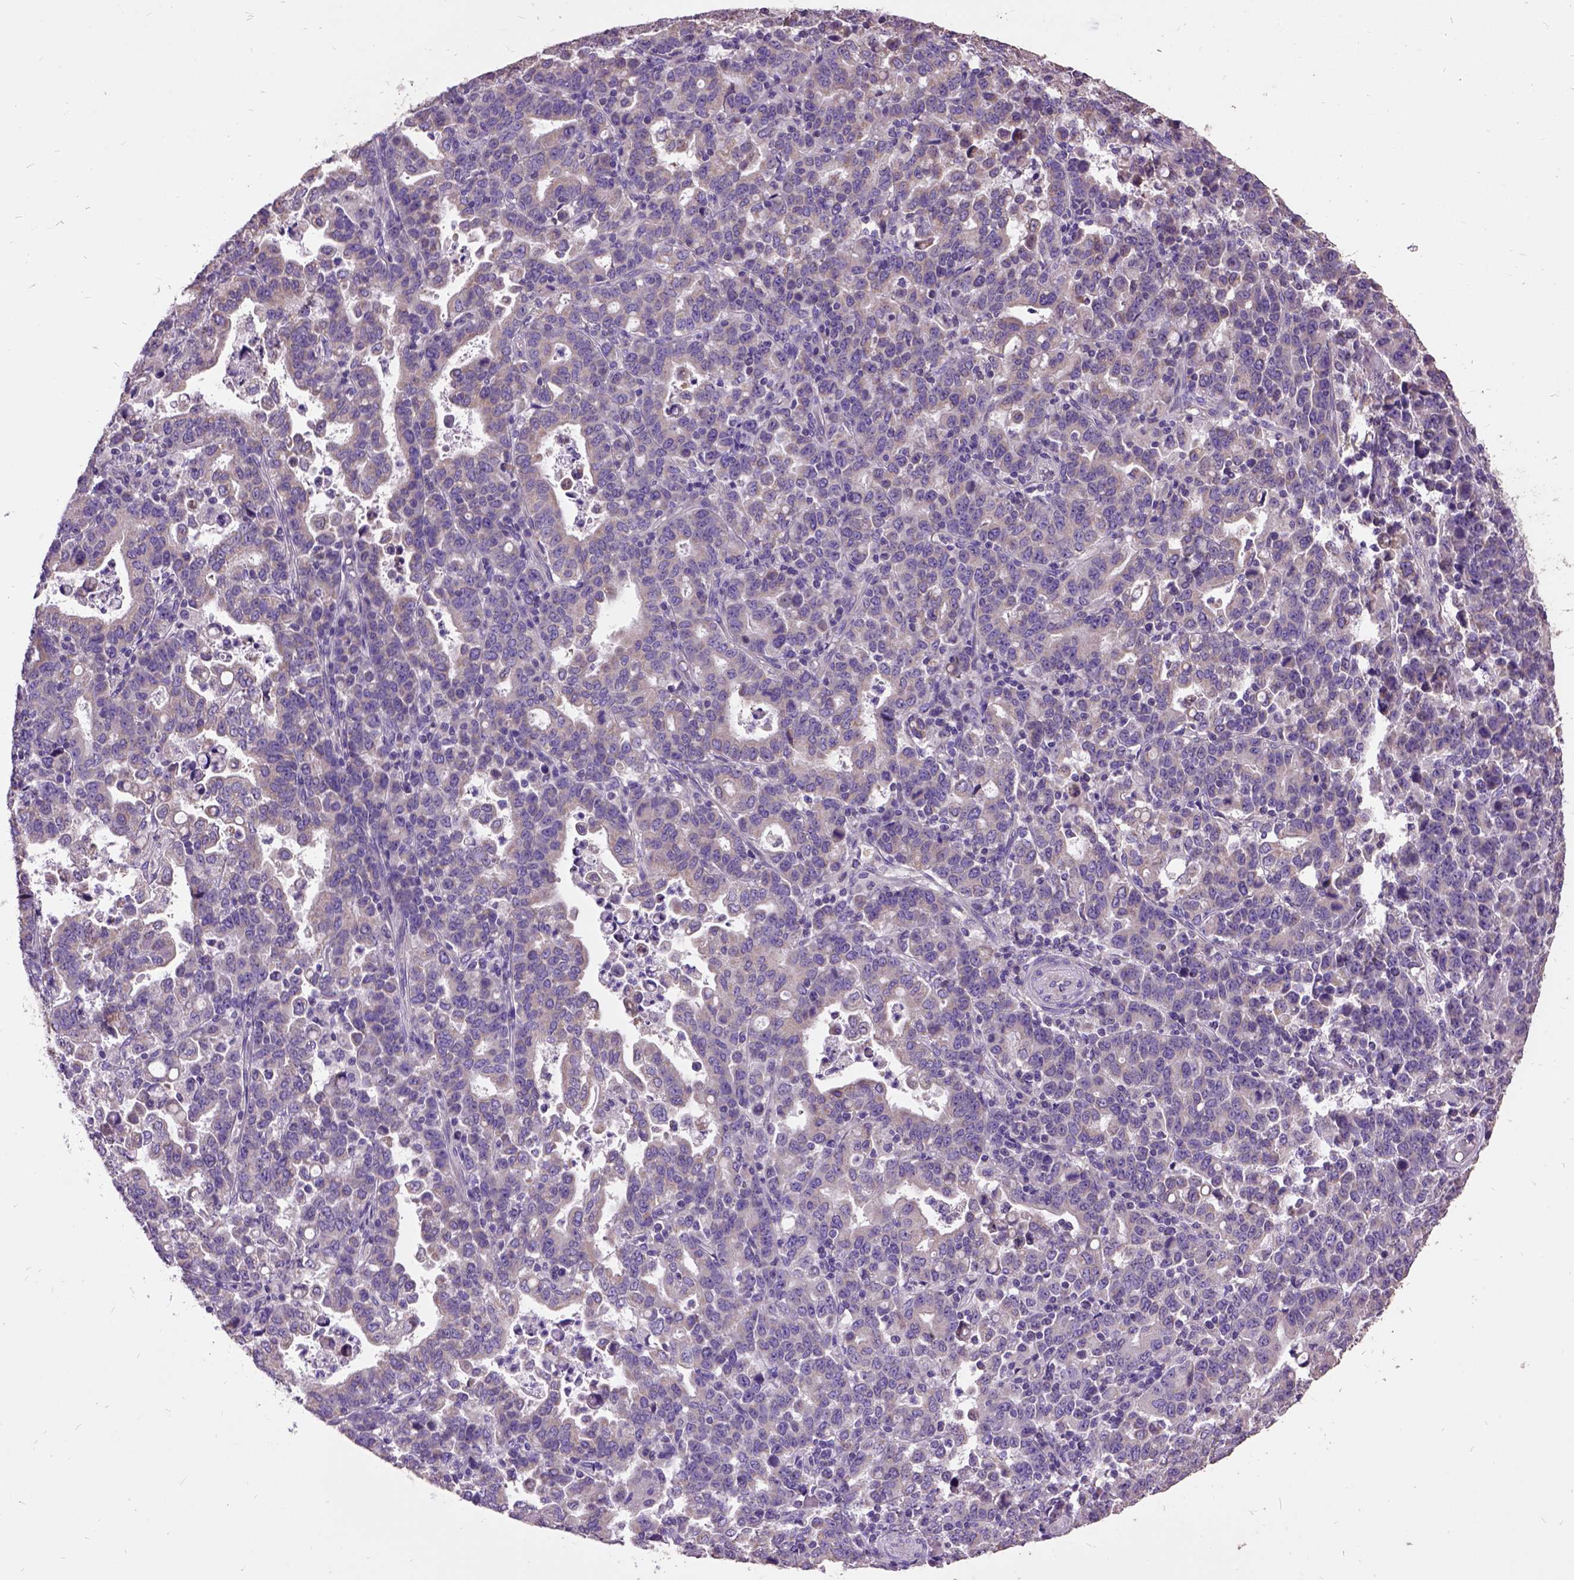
{"staining": {"intensity": "negative", "quantity": "none", "location": "none"}, "tissue": "stomach cancer", "cell_type": "Tumor cells", "image_type": "cancer", "snomed": [{"axis": "morphology", "description": "Adenocarcinoma, NOS"}, {"axis": "topography", "description": "Stomach"}], "caption": "Tumor cells show no significant protein positivity in adenocarcinoma (stomach). Brightfield microscopy of IHC stained with DAB (brown) and hematoxylin (blue), captured at high magnification.", "gene": "DQX1", "patient": {"sex": "male", "age": 82}}